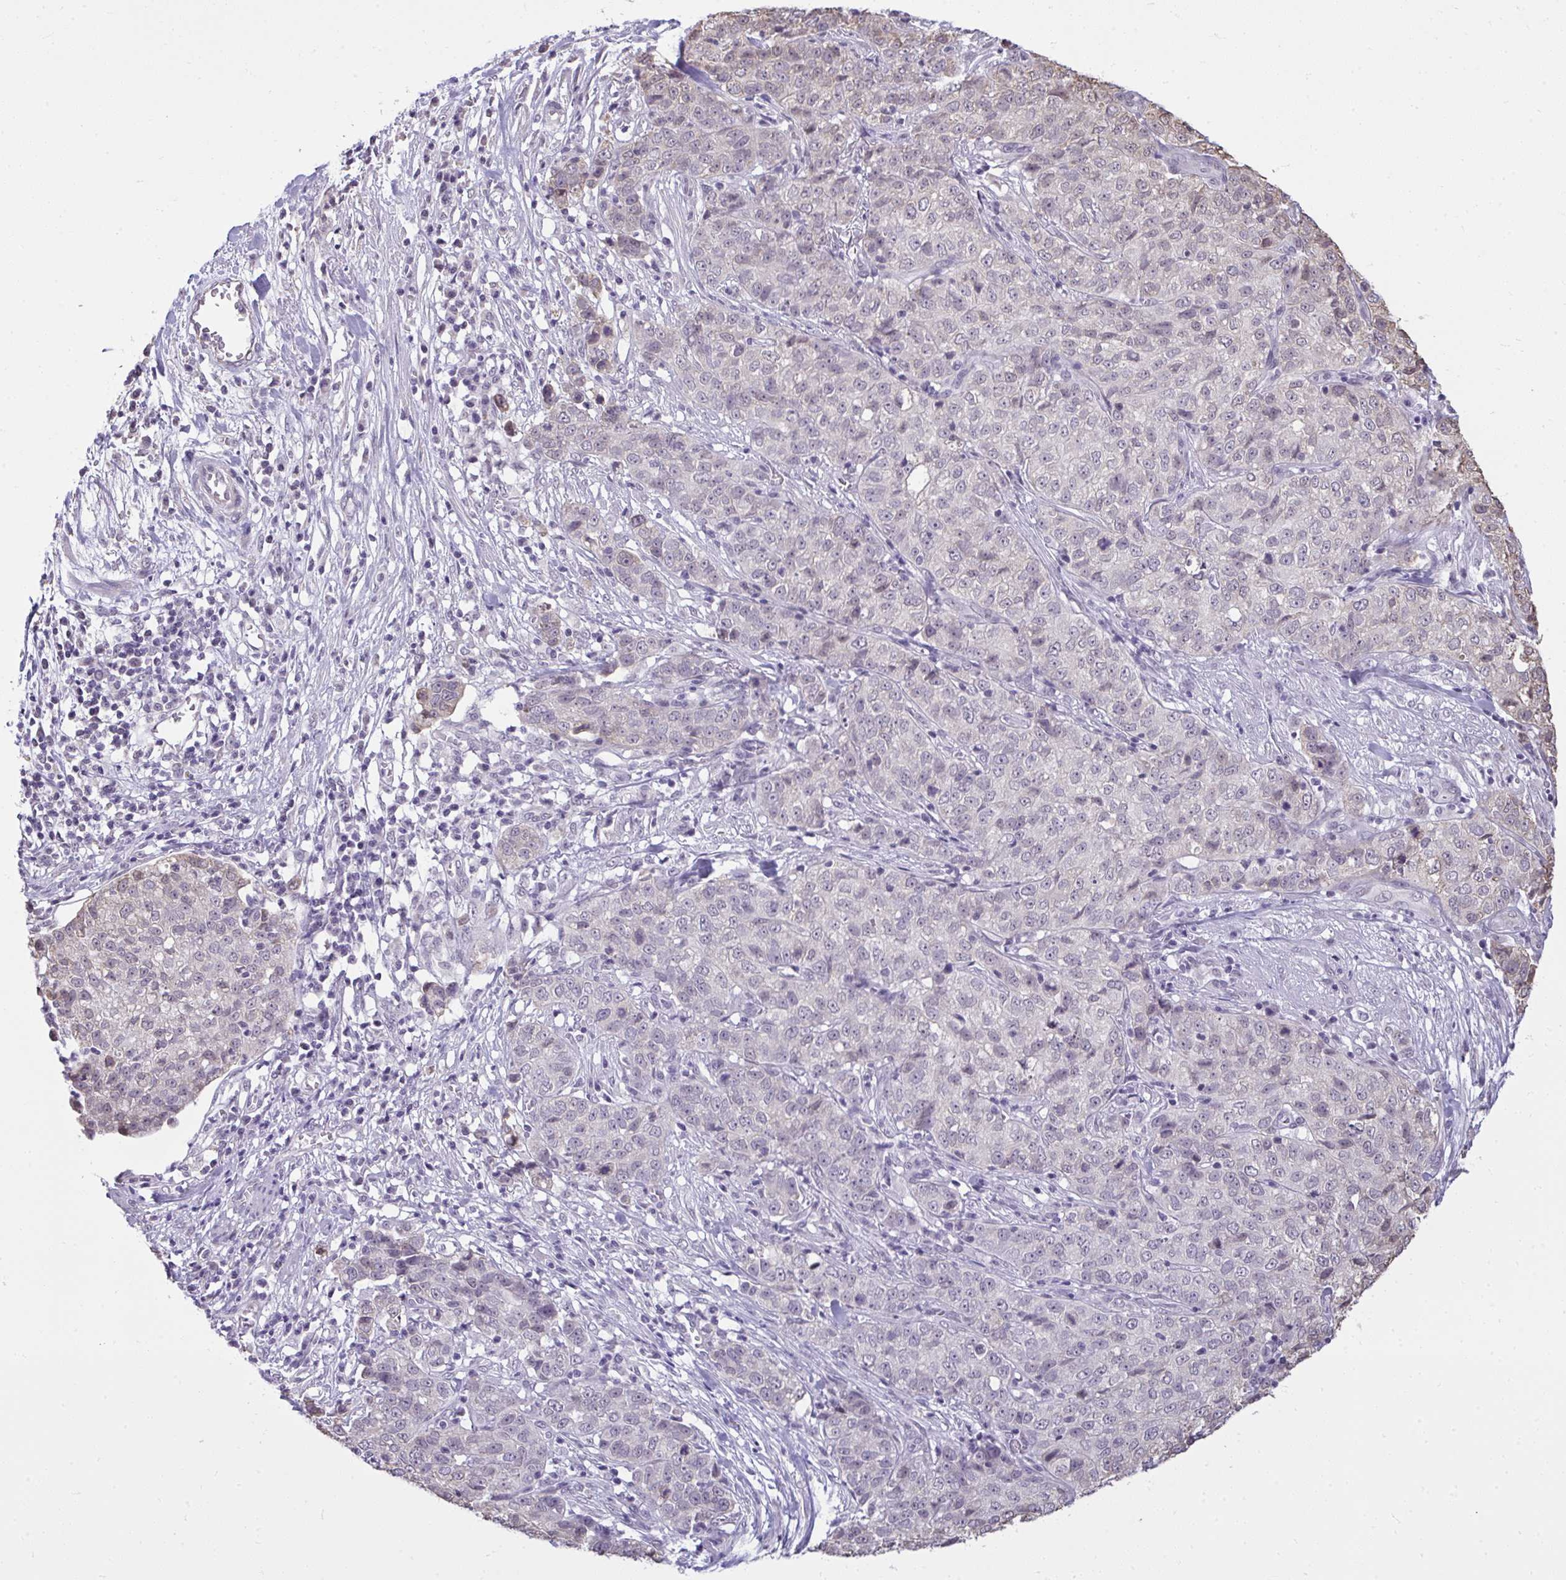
{"staining": {"intensity": "negative", "quantity": "none", "location": "none"}, "tissue": "stomach cancer", "cell_type": "Tumor cells", "image_type": "cancer", "snomed": [{"axis": "morphology", "description": "Adenocarcinoma, NOS"}, {"axis": "topography", "description": "Stomach, upper"}], "caption": "Immunohistochemistry (IHC) micrograph of neoplastic tissue: human stomach cancer (adenocarcinoma) stained with DAB displays no significant protein staining in tumor cells.", "gene": "NPPA", "patient": {"sex": "female", "age": 67}}